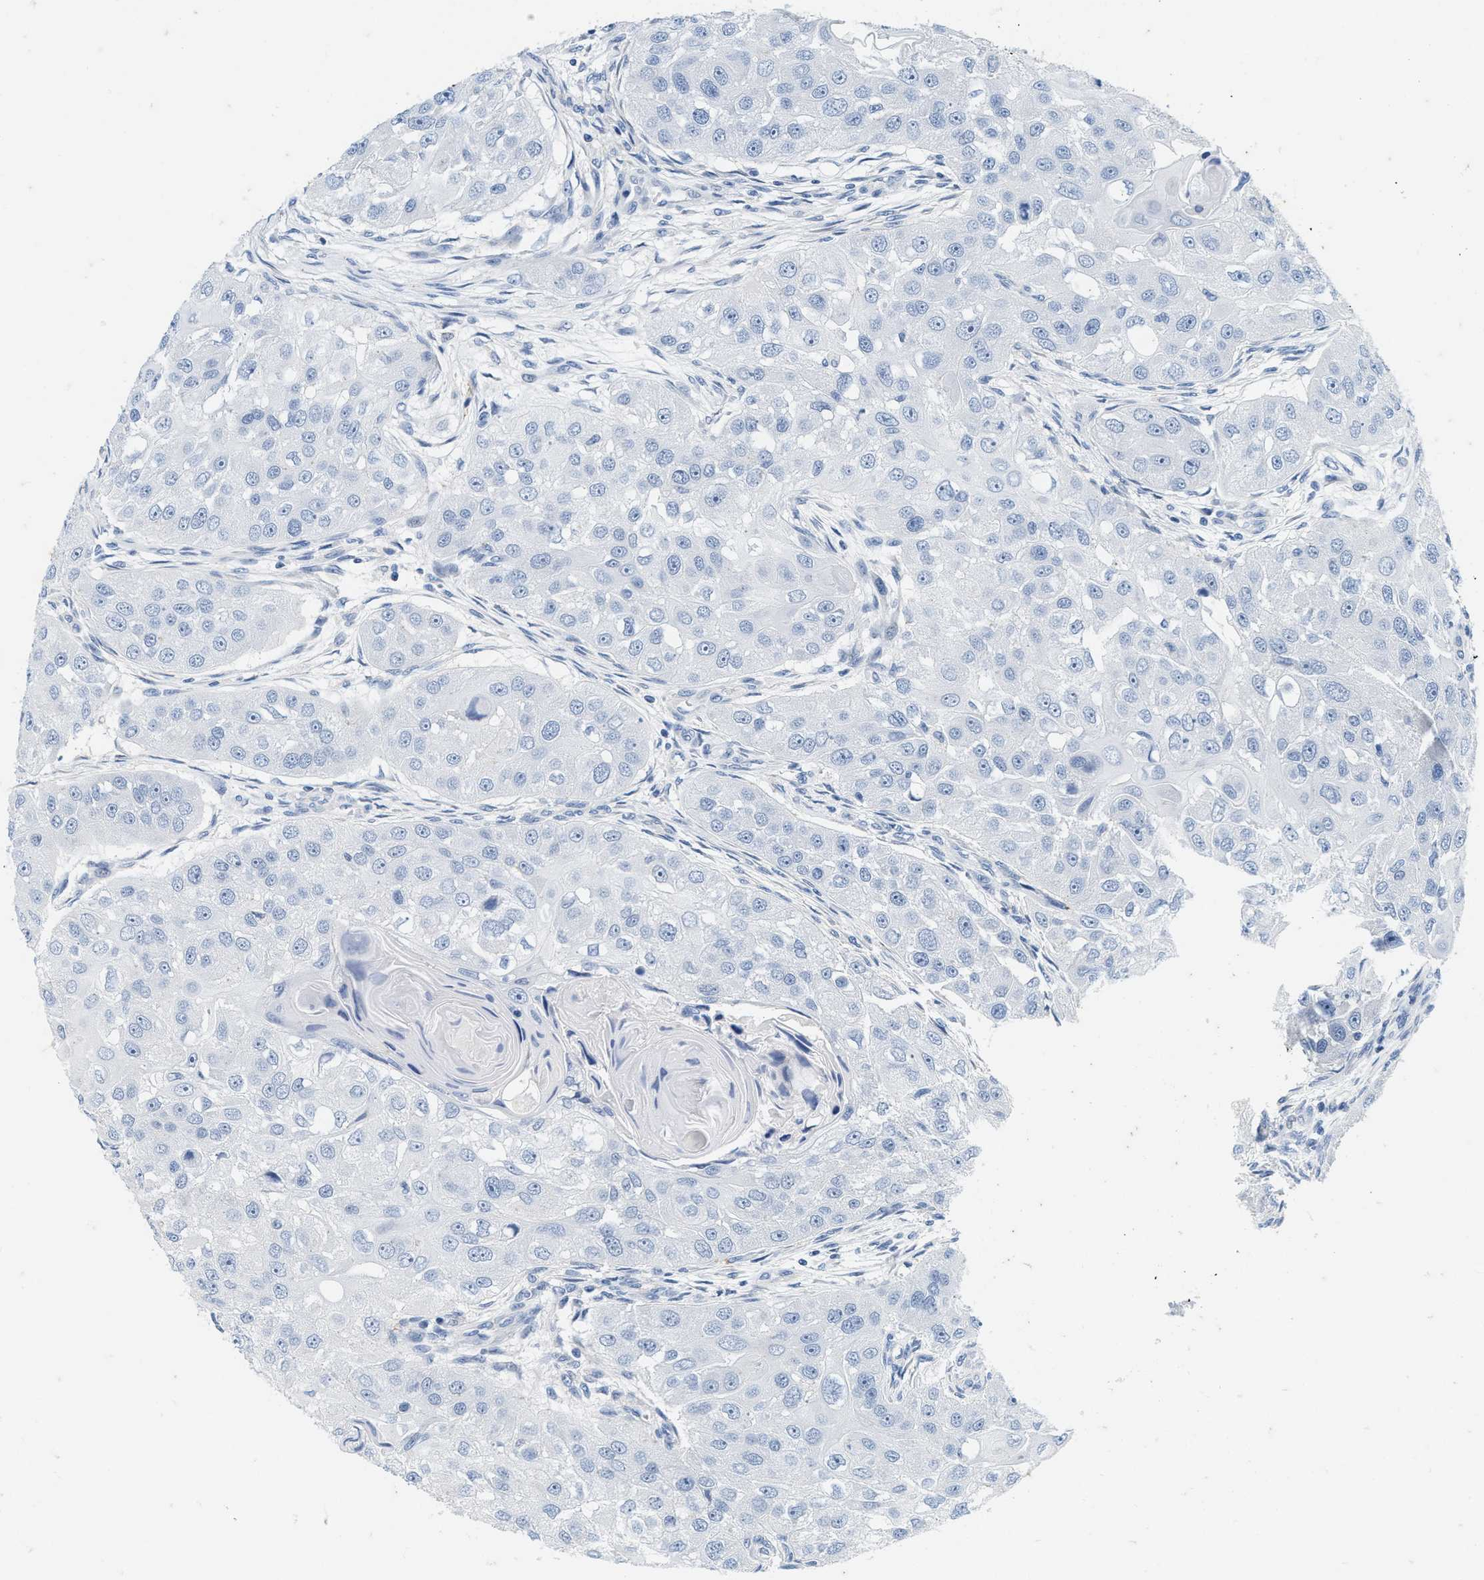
{"staining": {"intensity": "negative", "quantity": "none", "location": "none"}, "tissue": "head and neck cancer", "cell_type": "Tumor cells", "image_type": "cancer", "snomed": [{"axis": "morphology", "description": "Normal tissue, NOS"}, {"axis": "morphology", "description": "Squamous cell carcinoma, NOS"}, {"axis": "topography", "description": "Skeletal muscle"}, {"axis": "topography", "description": "Head-Neck"}], "caption": "This is an immunohistochemistry (IHC) micrograph of human head and neck squamous cell carcinoma. There is no positivity in tumor cells.", "gene": "ABCB11", "patient": {"sex": "male", "age": 51}}